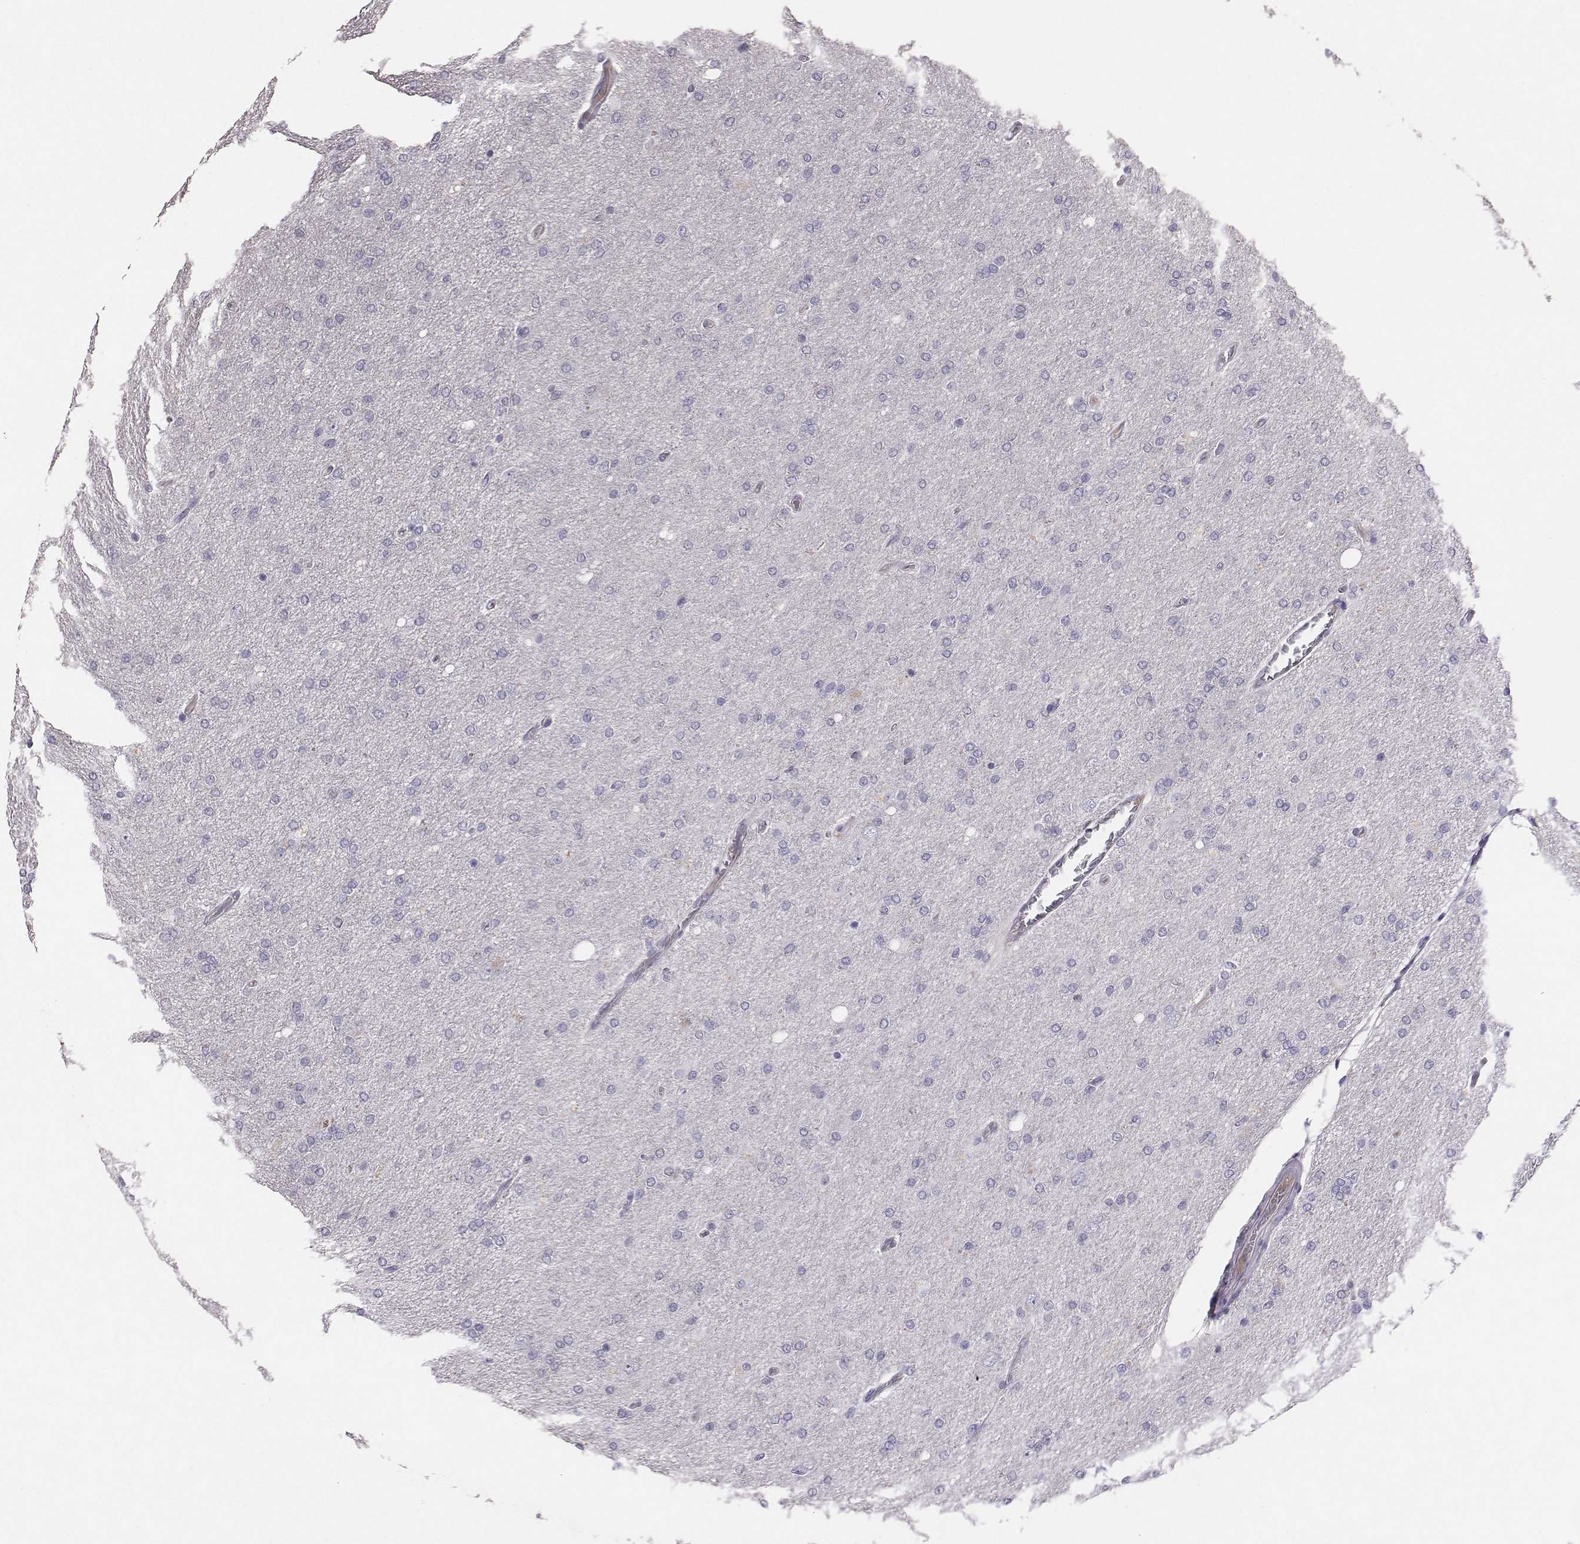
{"staining": {"intensity": "negative", "quantity": "none", "location": "none"}, "tissue": "glioma", "cell_type": "Tumor cells", "image_type": "cancer", "snomed": [{"axis": "morphology", "description": "Glioma, malignant, High grade"}, {"axis": "topography", "description": "Cerebral cortex"}], "caption": "Immunohistochemistry micrograph of neoplastic tissue: glioma stained with DAB (3,3'-diaminobenzidine) demonstrates no significant protein staining in tumor cells.", "gene": "EN1", "patient": {"sex": "male", "age": 70}}